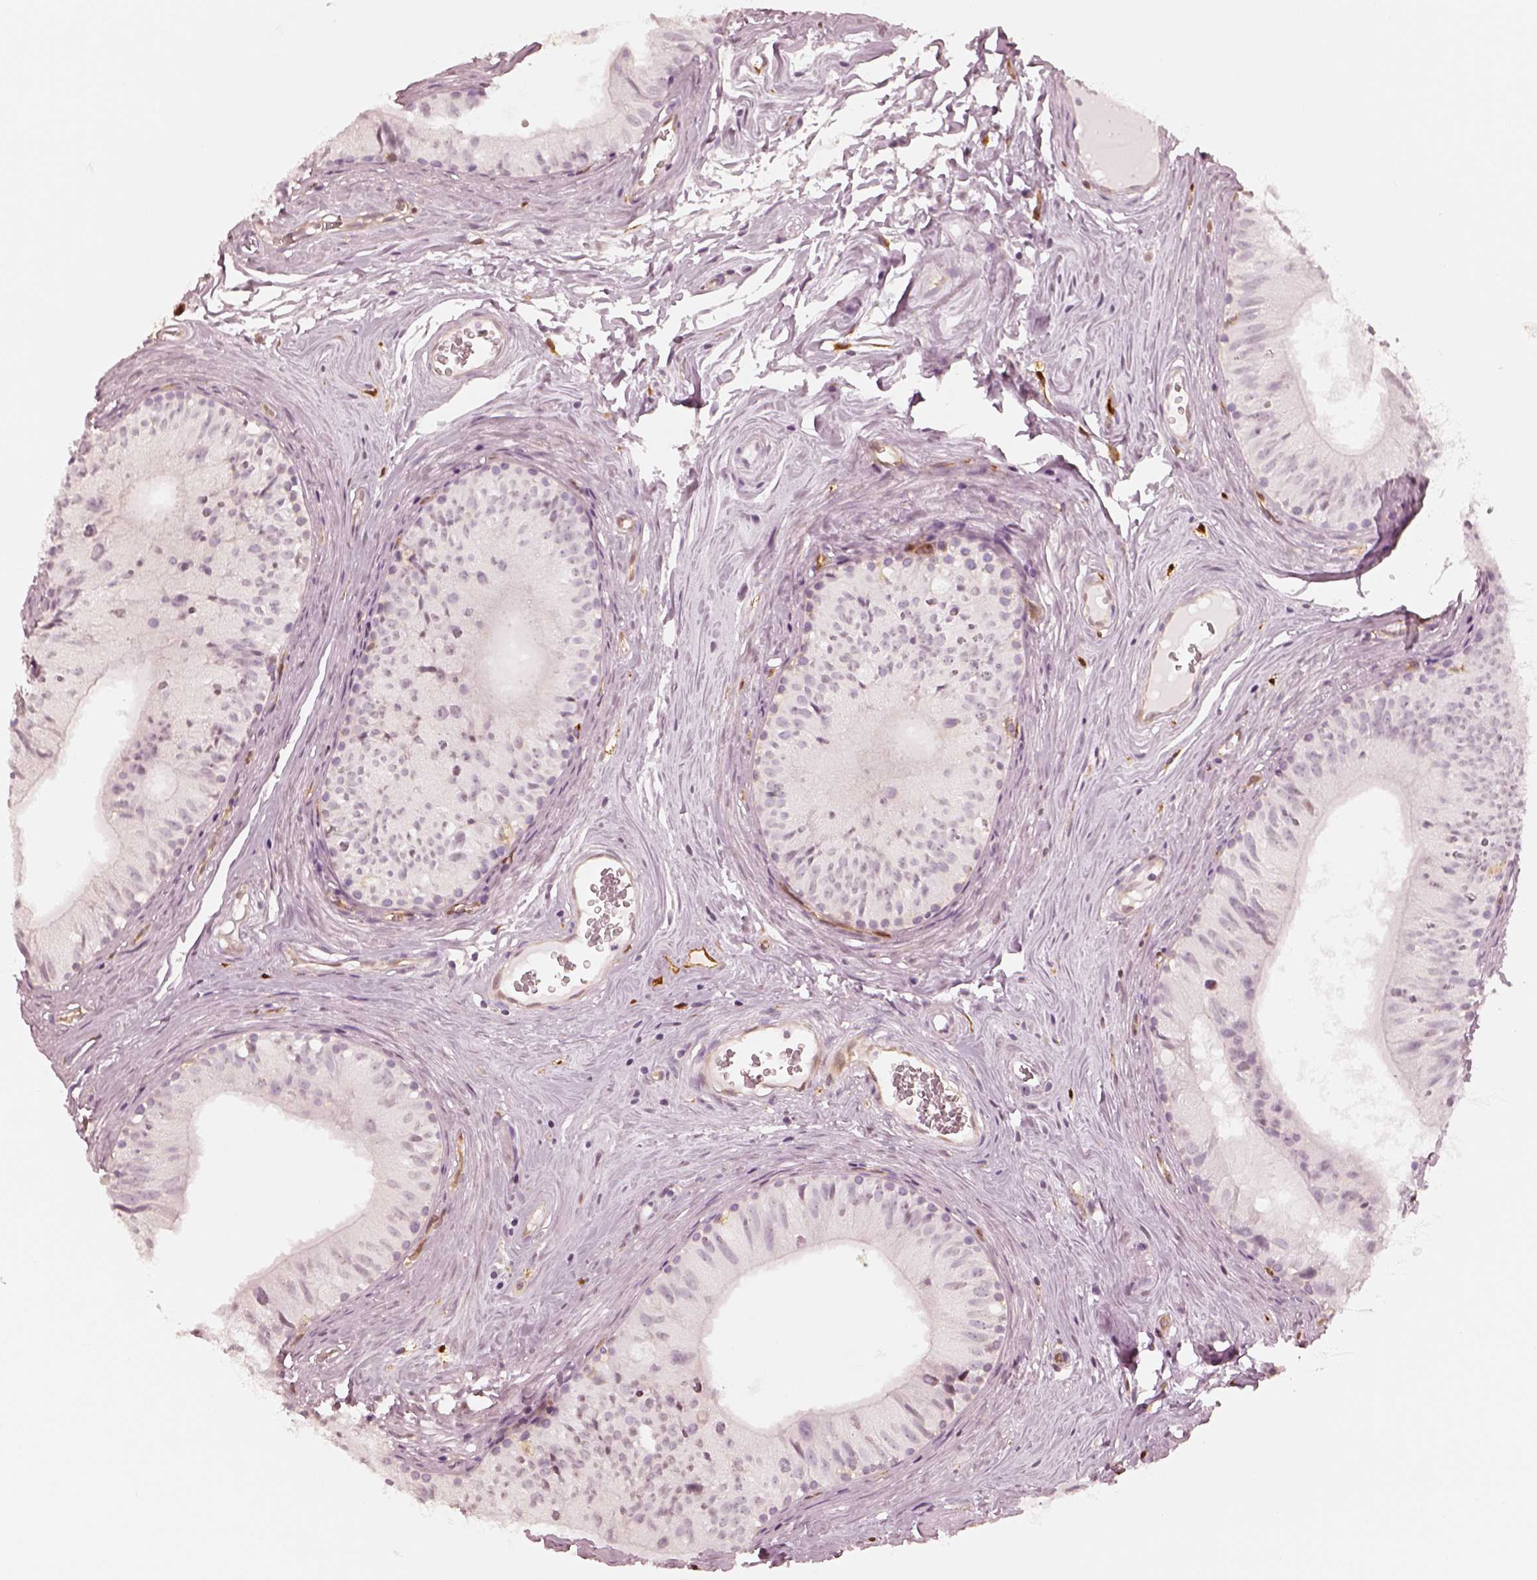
{"staining": {"intensity": "negative", "quantity": "none", "location": "none"}, "tissue": "epididymis", "cell_type": "Glandular cells", "image_type": "normal", "snomed": [{"axis": "morphology", "description": "Normal tissue, NOS"}, {"axis": "topography", "description": "Epididymis"}], "caption": "Immunohistochemistry (IHC) histopathology image of unremarkable epididymis: epididymis stained with DAB displays no significant protein staining in glandular cells.", "gene": "FSCN1", "patient": {"sex": "male", "age": 52}}